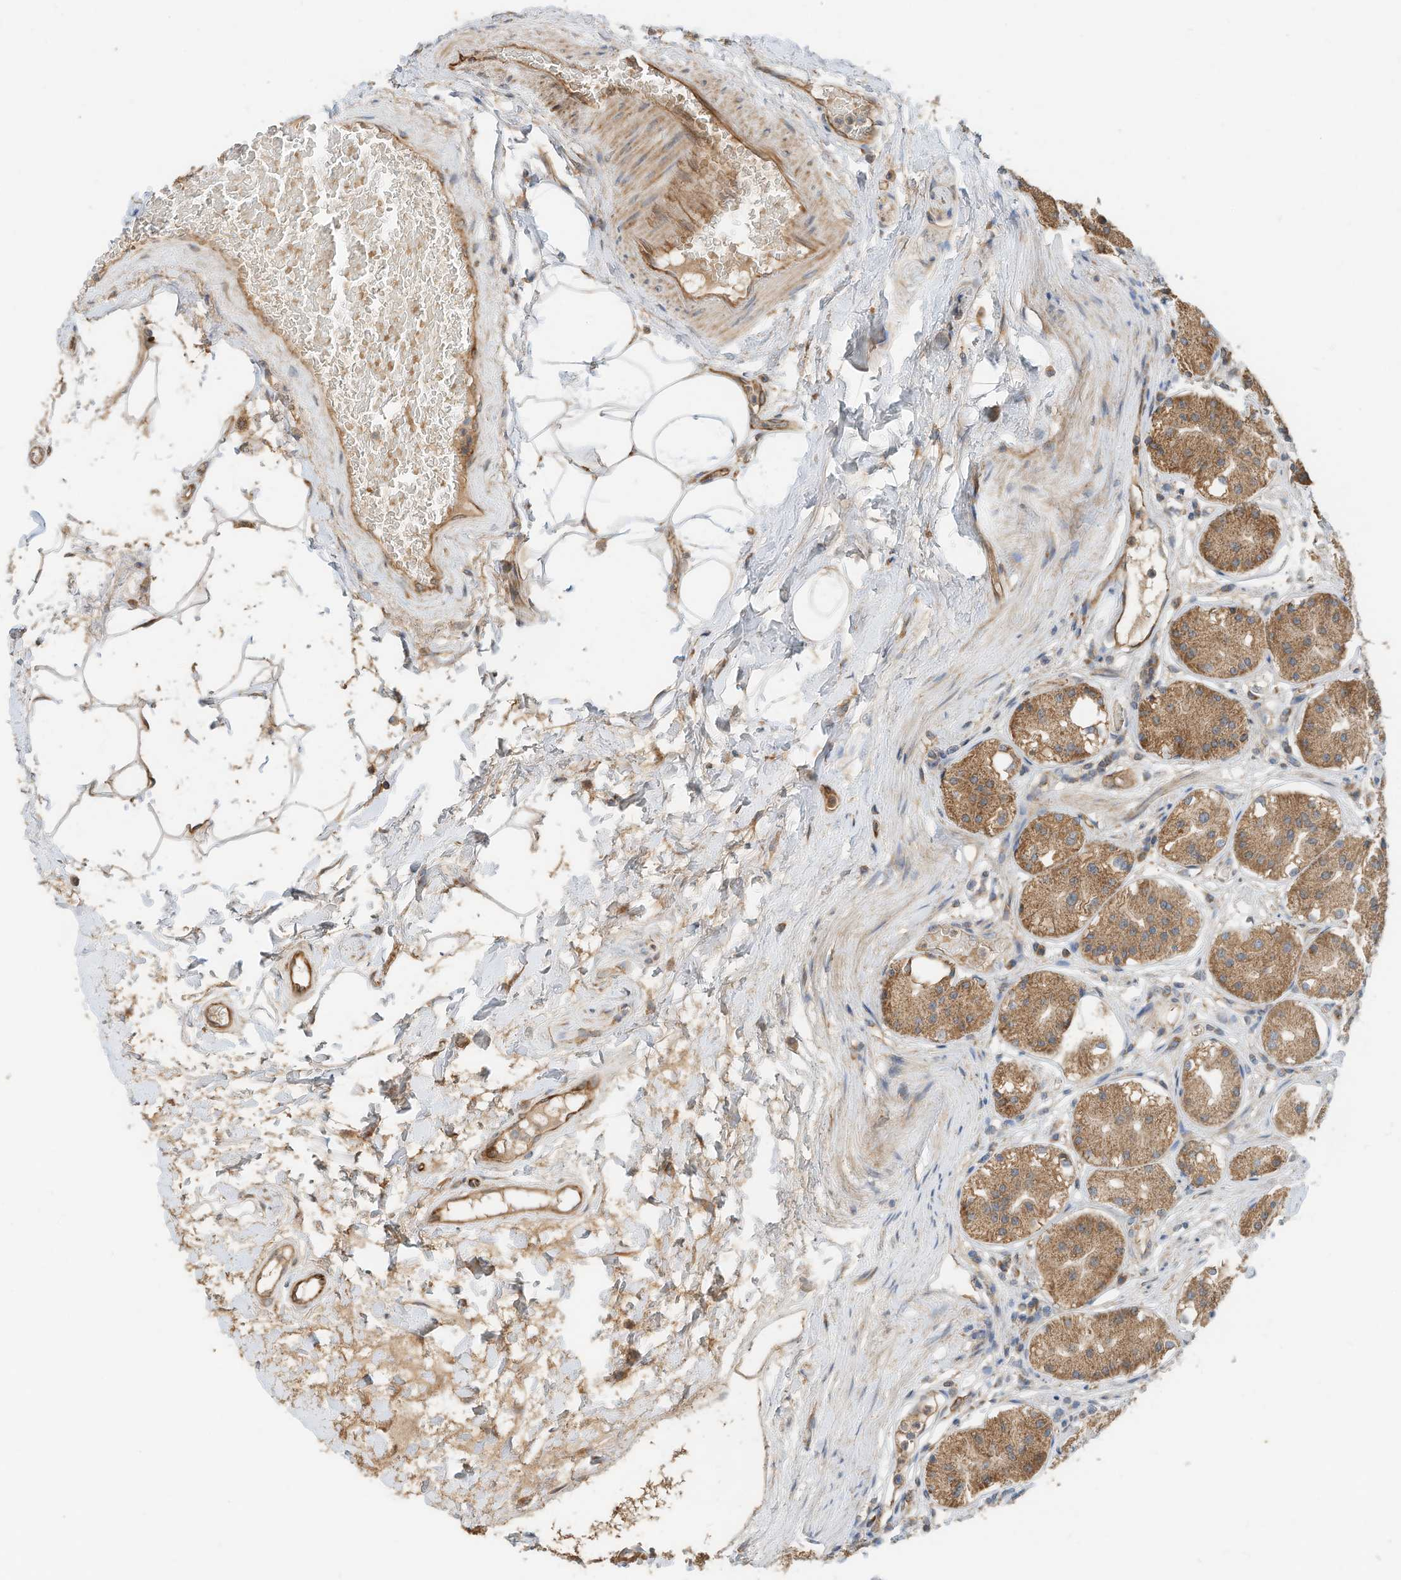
{"staining": {"intensity": "moderate", "quantity": ">75%", "location": "cytoplasmic/membranous"}, "tissue": "stomach", "cell_type": "Glandular cells", "image_type": "normal", "snomed": [{"axis": "morphology", "description": "Normal tissue, NOS"}, {"axis": "topography", "description": "Stomach"}, {"axis": "topography", "description": "Stomach, lower"}], "caption": "The photomicrograph shows a brown stain indicating the presence of a protein in the cytoplasmic/membranous of glandular cells in stomach.", "gene": "CPAMD8", "patient": {"sex": "female", "age": 56}}